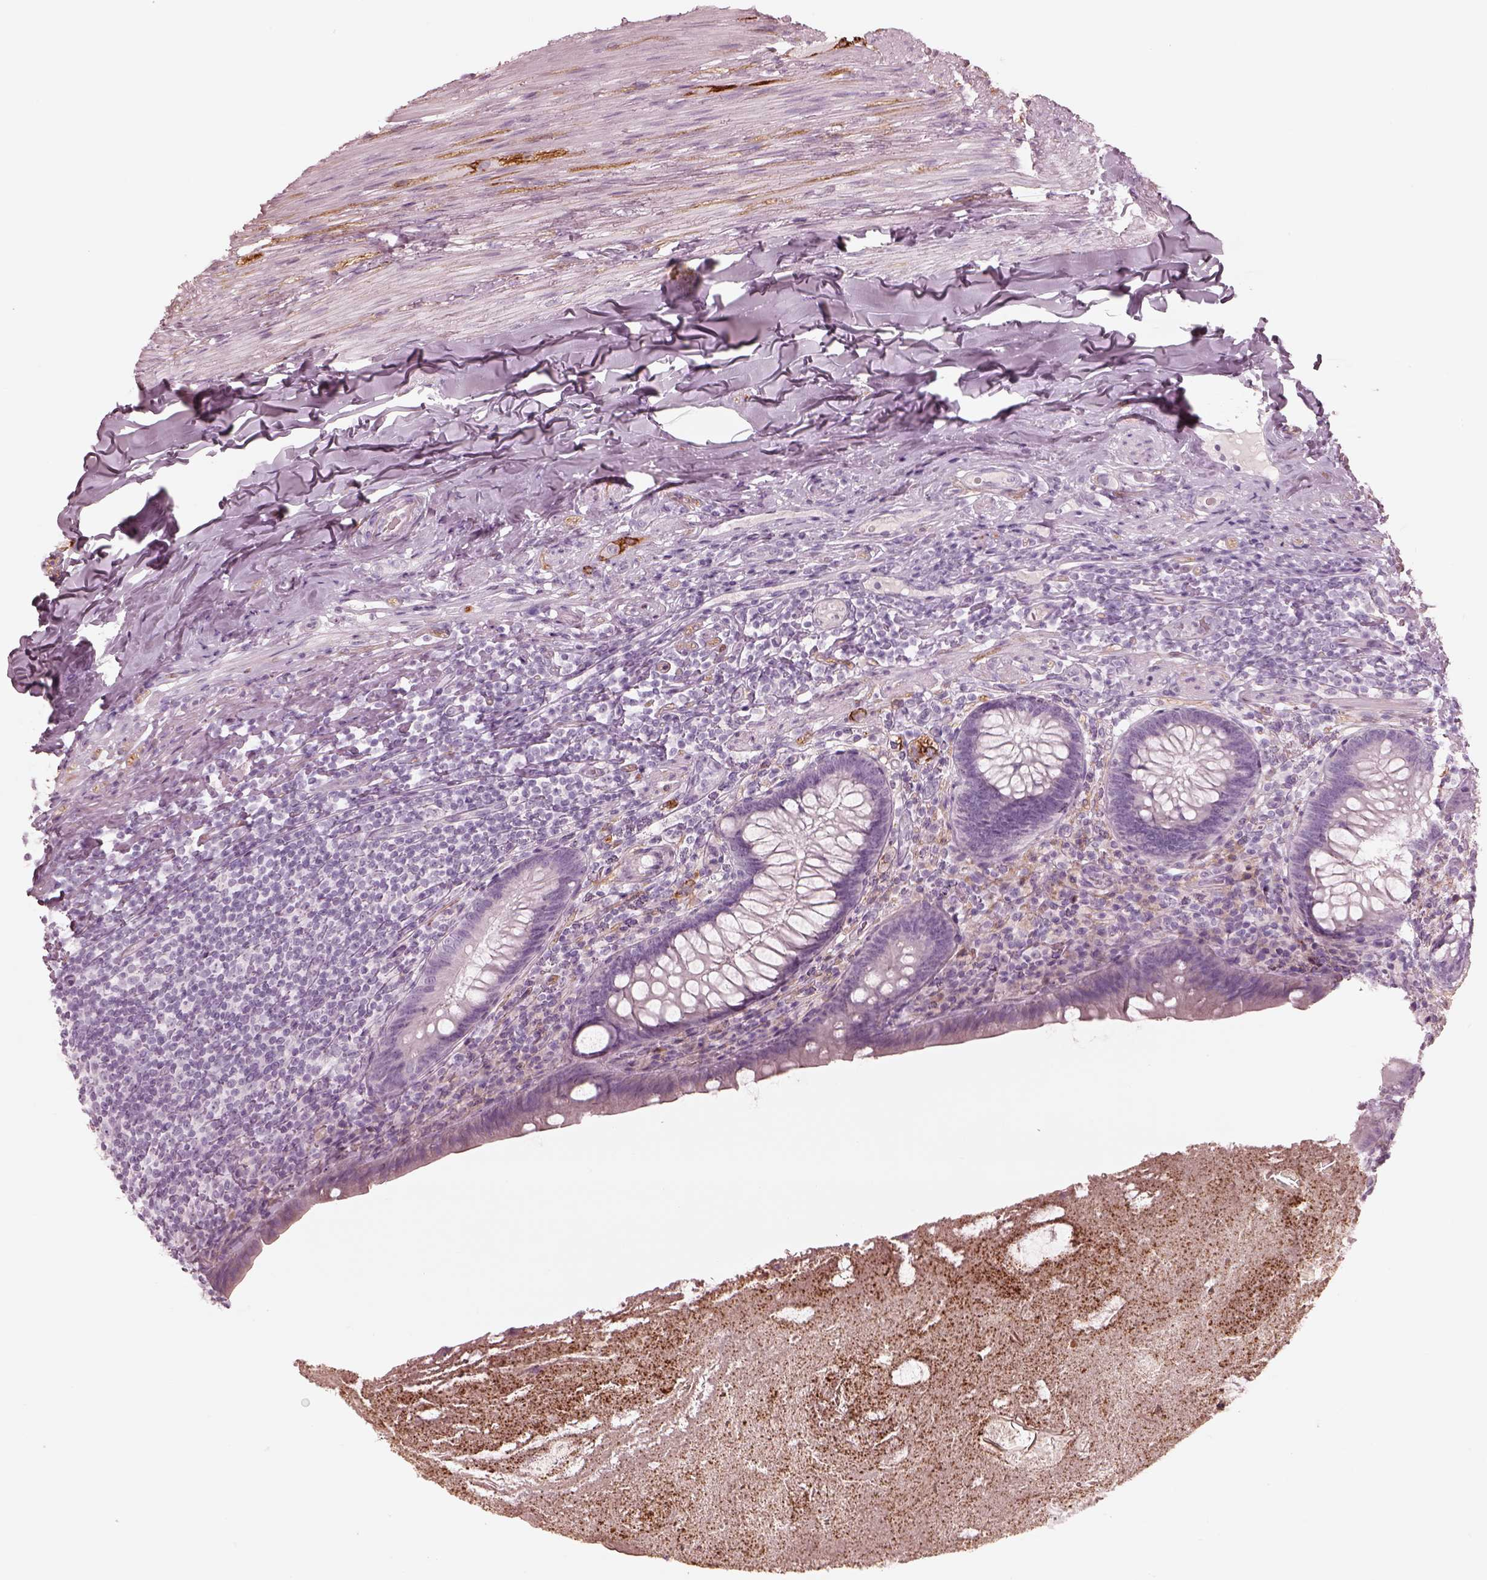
{"staining": {"intensity": "negative", "quantity": "none", "location": "none"}, "tissue": "appendix", "cell_type": "Glandular cells", "image_type": "normal", "snomed": [{"axis": "morphology", "description": "Normal tissue, NOS"}, {"axis": "topography", "description": "Appendix"}], "caption": "This is an immunohistochemistry (IHC) histopathology image of normal human appendix. There is no staining in glandular cells.", "gene": "CADM2", "patient": {"sex": "male", "age": 47}}